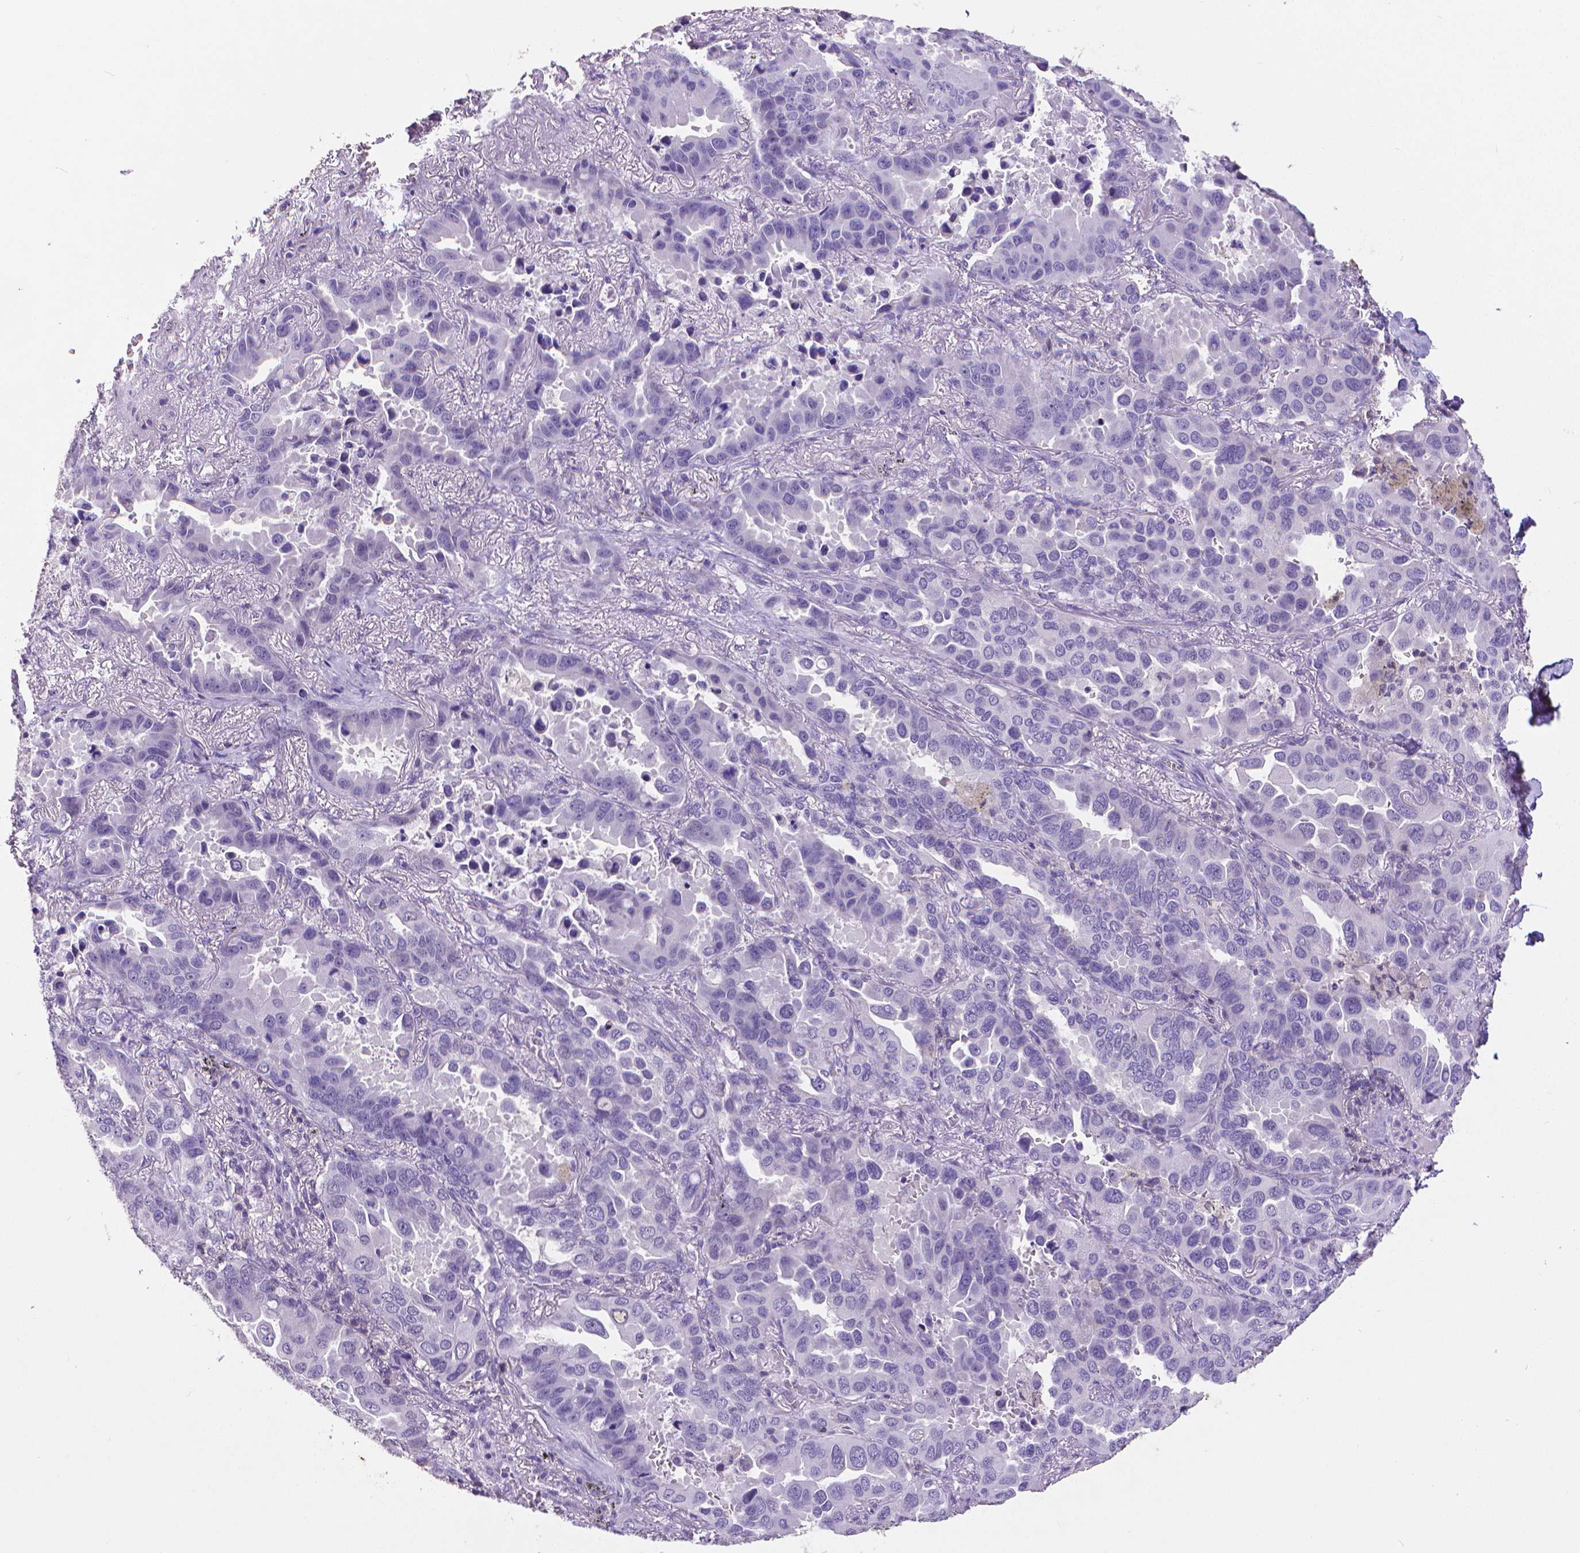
{"staining": {"intensity": "negative", "quantity": "none", "location": "none"}, "tissue": "lung cancer", "cell_type": "Tumor cells", "image_type": "cancer", "snomed": [{"axis": "morphology", "description": "Adenocarcinoma, NOS"}, {"axis": "topography", "description": "Lung"}], "caption": "Tumor cells are negative for protein expression in human lung adenocarcinoma.", "gene": "CD4", "patient": {"sex": "male", "age": 64}}